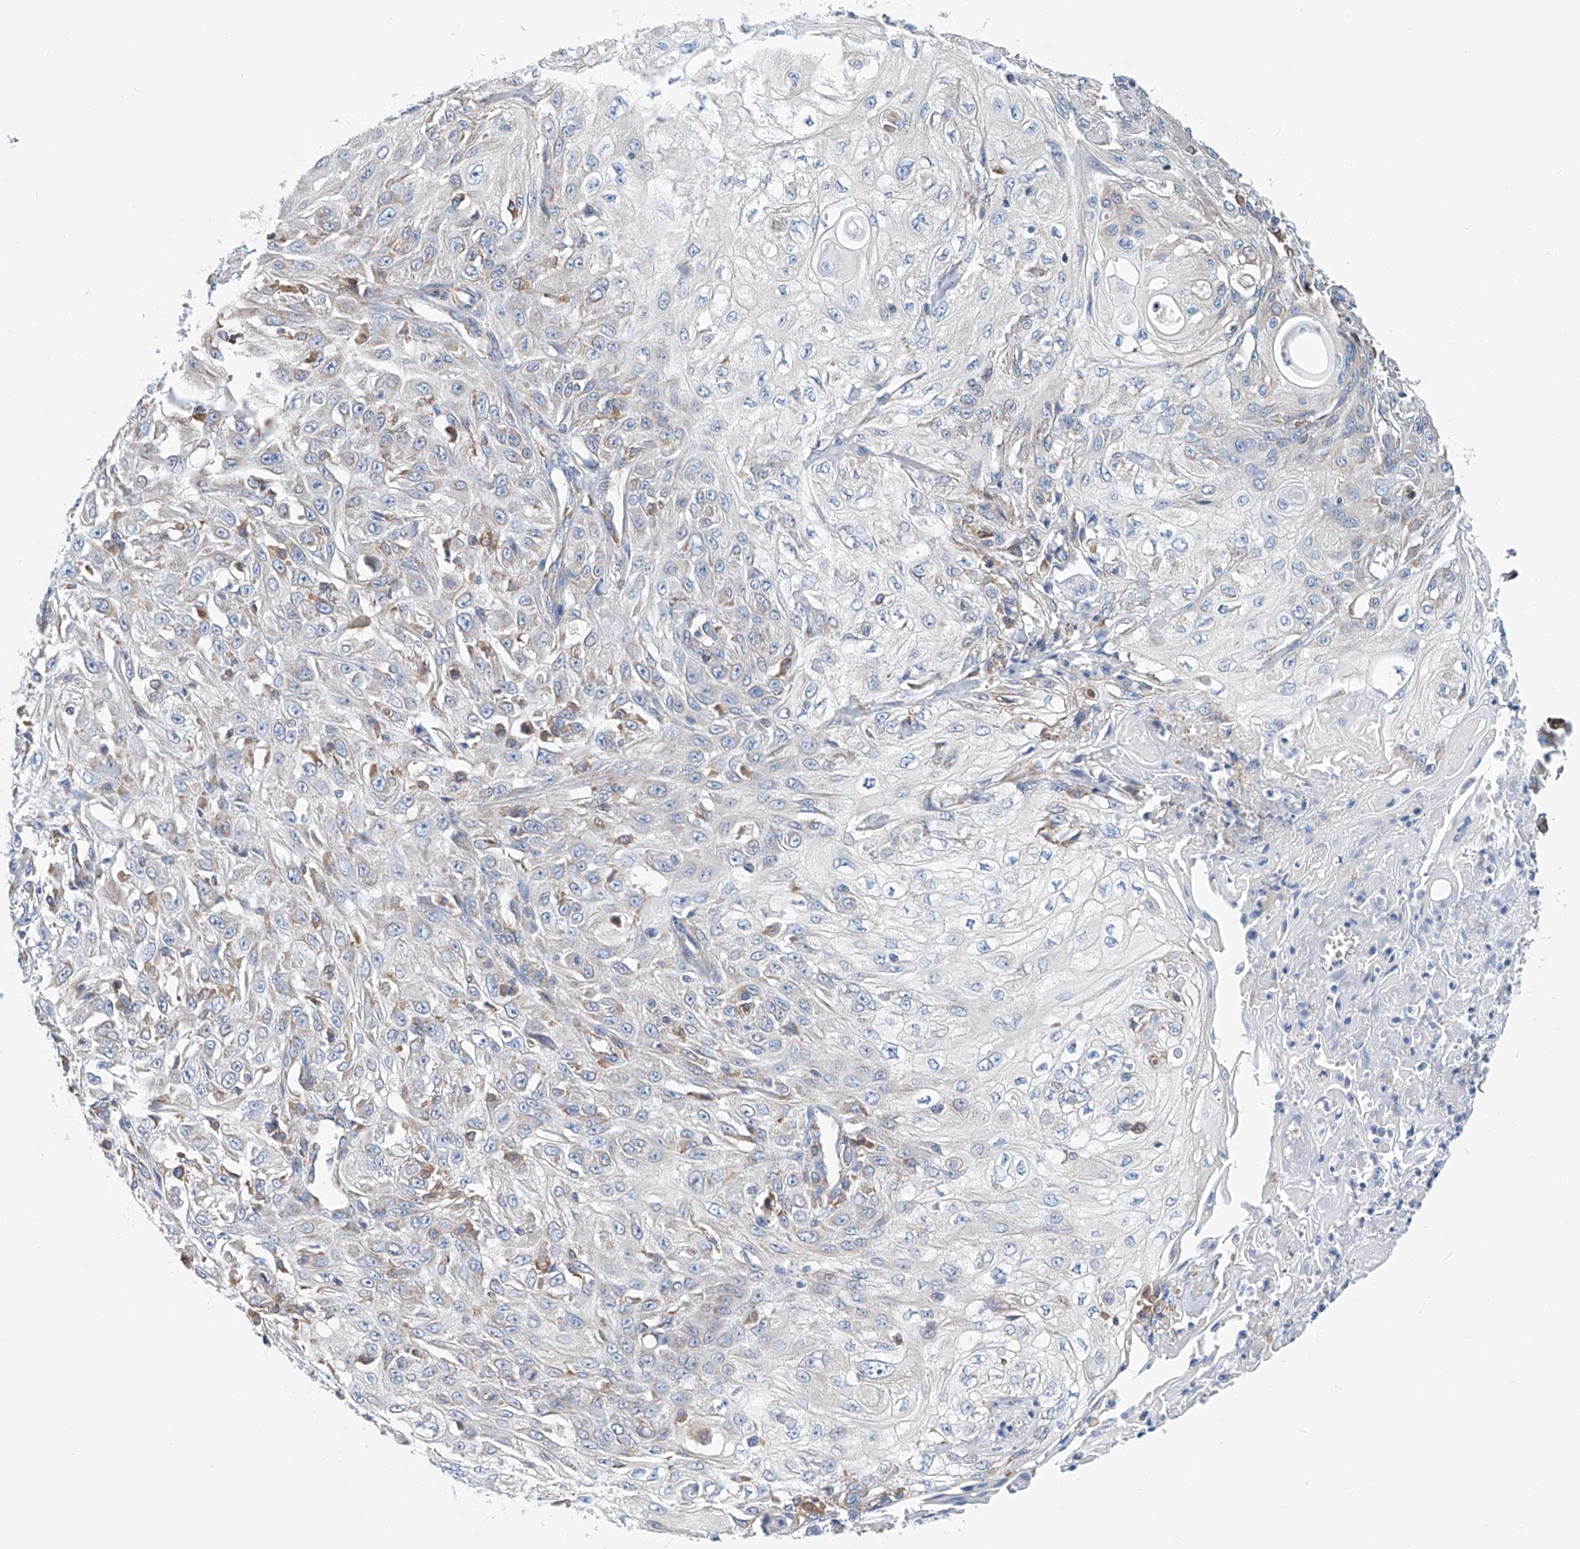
{"staining": {"intensity": "negative", "quantity": "none", "location": "none"}, "tissue": "skin cancer", "cell_type": "Tumor cells", "image_type": "cancer", "snomed": [{"axis": "morphology", "description": "Squamous cell carcinoma, NOS"}, {"axis": "morphology", "description": "Squamous cell carcinoma, metastatic, NOS"}, {"axis": "topography", "description": "Skin"}, {"axis": "topography", "description": "Lymph node"}], "caption": "This is an immunohistochemistry image of skin cancer. There is no staining in tumor cells.", "gene": "MAD2L1", "patient": {"sex": "male", "age": 75}}